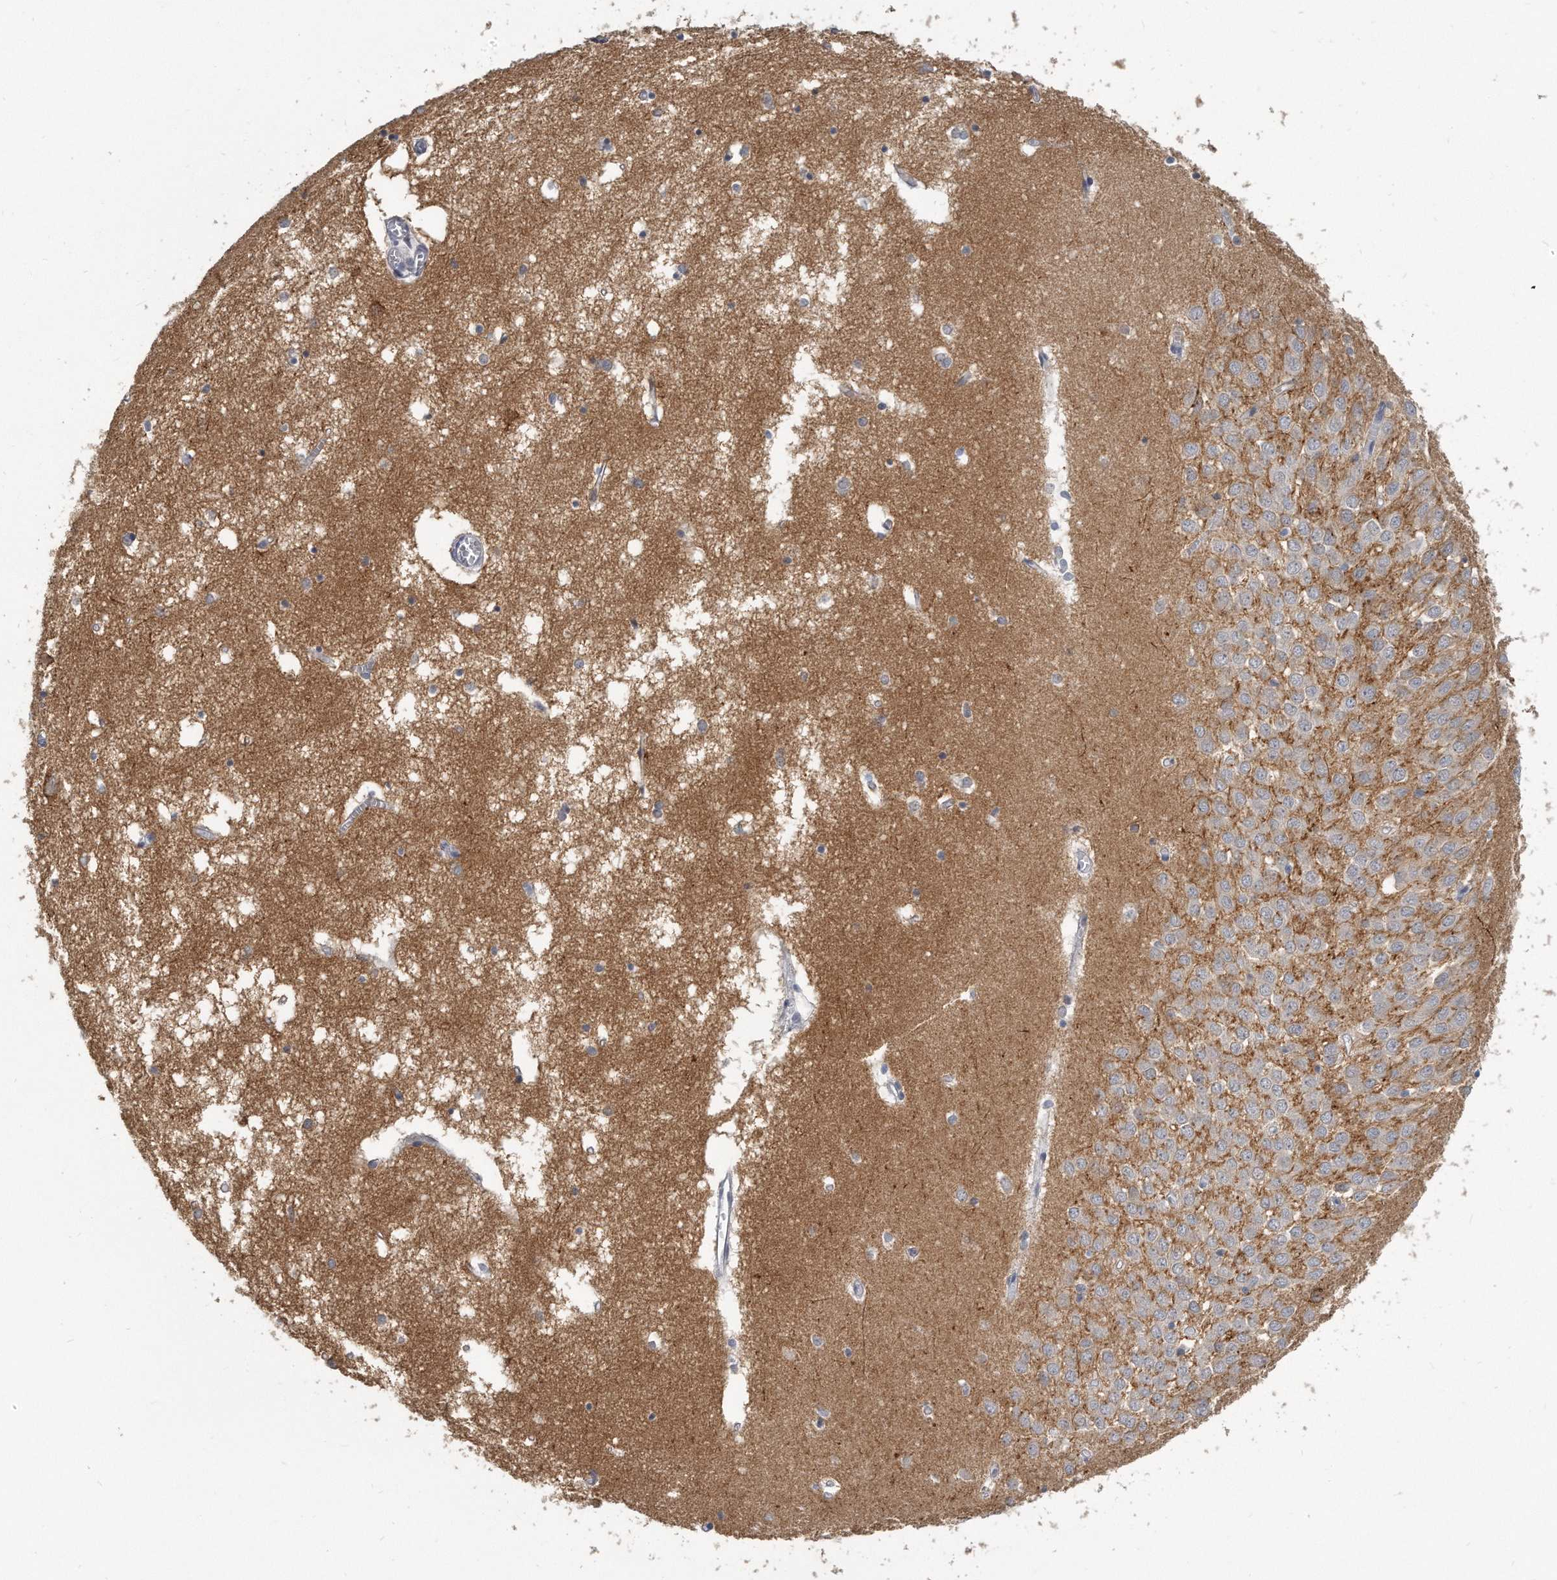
{"staining": {"intensity": "weak", "quantity": "<25%", "location": "cytoplasmic/membranous"}, "tissue": "hippocampus", "cell_type": "Glial cells", "image_type": "normal", "snomed": [{"axis": "morphology", "description": "Normal tissue, NOS"}, {"axis": "topography", "description": "Hippocampus"}], "caption": "DAB (3,3'-diaminobenzidine) immunohistochemical staining of unremarkable hippocampus shows no significant staining in glial cells. (DAB immunohistochemistry (IHC) visualized using brightfield microscopy, high magnification).", "gene": "KLHL7", "patient": {"sex": "male", "age": 70}}